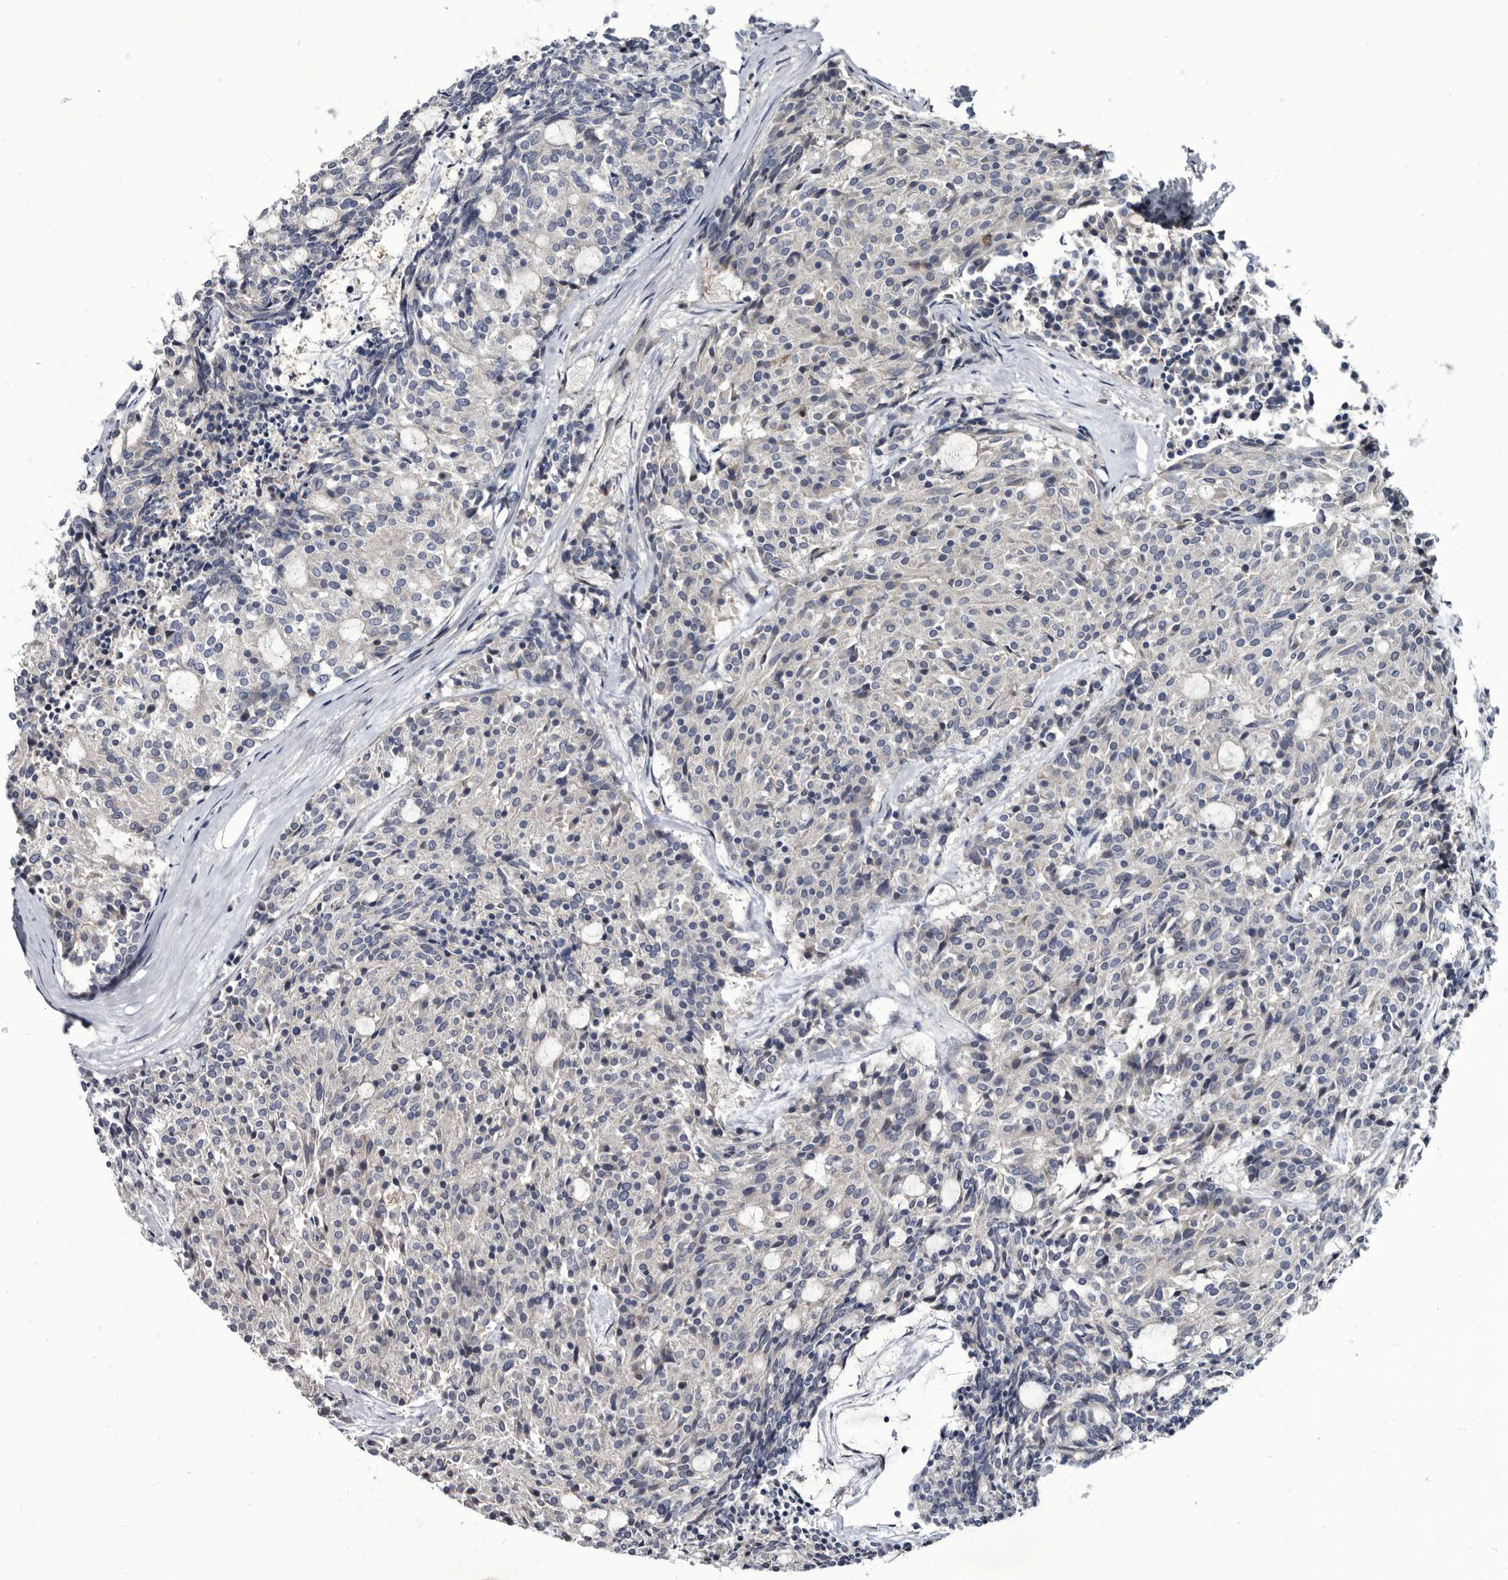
{"staining": {"intensity": "negative", "quantity": "none", "location": "none"}, "tissue": "carcinoid", "cell_type": "Tumor cells", "image_type": "cancer", "snomed": [{"axis": "morphology", "description": "Carcinoid, malignant, NOS"}, {"axis": "topography", "description": "Pancreas"}], "caption": "Micrograph shows no significant protein expression in tumor cells of carcinoid (malignant). (DAB (3,3'-diaminobenzidine) immunohistochemistry visualized using brightfield microscopy, high magnification).", "gene": "PROM1", "patient": {"sex": "female", "age": 54}}